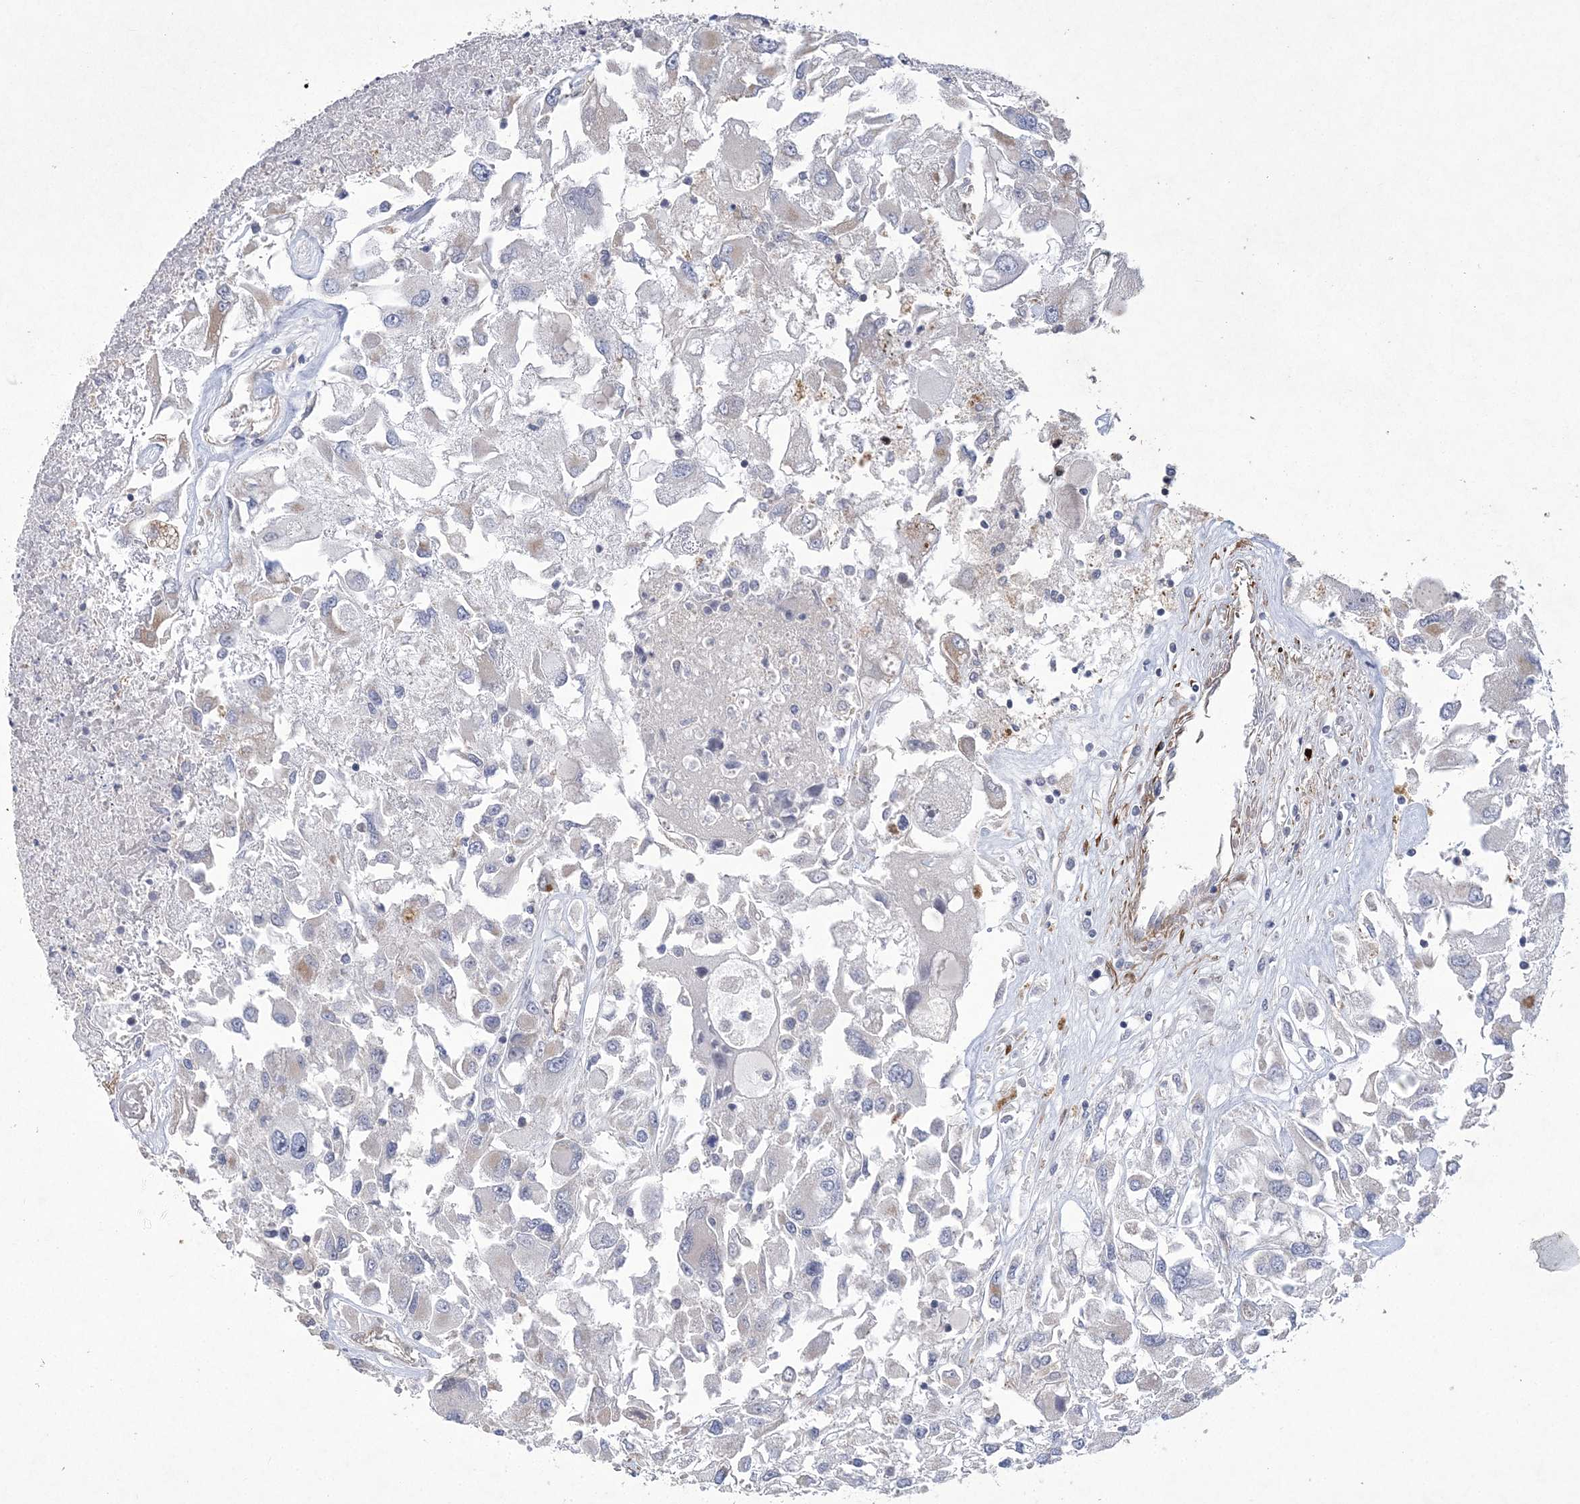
{"staining": {"intensity": "negative", "quantity": "none", "location": "none"}, "tissue": "renal cancer", "cell_type": "Tumor cells", "image_type": "cancer", "snomed": [{"axis": "morphology", "description": "Adenocarcinoma, NOS"}, {"axis": "topography", "description": "Kidney"}], "caption": "Immunohistochemical staining of renal adenocarcinoma displays no significant staining in tumor cells.", "gene": "ARSJ", "patient": {"sex": "female", "age": 52}}